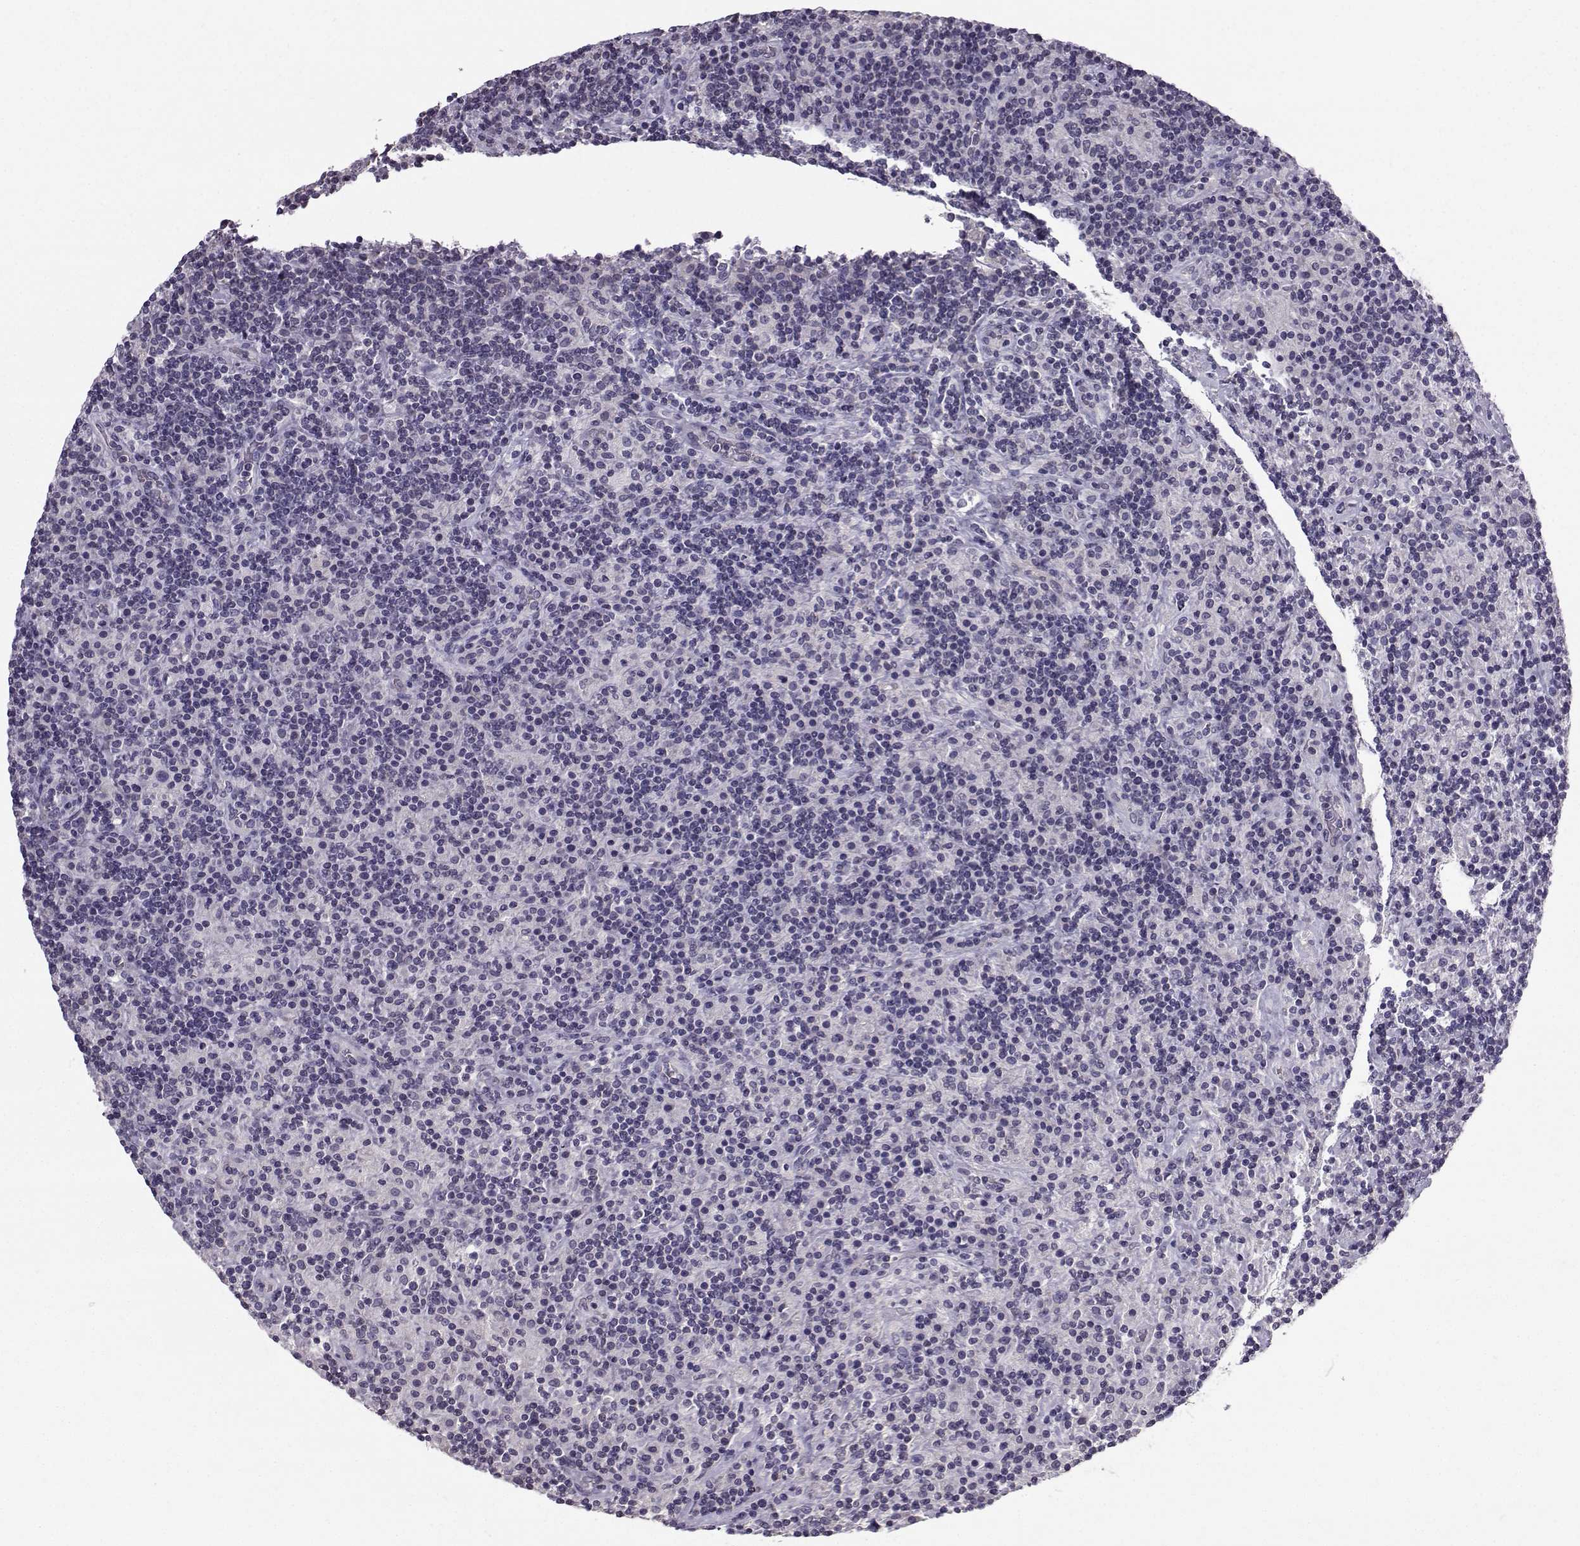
{"staining": {"intensity": "negative", "quantity": "none", "location": "none"}, "tissue": "lymphoma", "cell_type": "Tumor cells", "image_type": "cancer", "snomed": [{"axis": "morphology", "description": "Hodgkin's disease, NOS"}, {"axis": "topography", "description": "Lymph node"}], "caption": "The immunohistochemistry (IHC) image has no significant expression in tumor cells of Hodgkin's disease tissue.", "gene": "TSPYL5", "patient": {"sex": "male", "age": 70}}